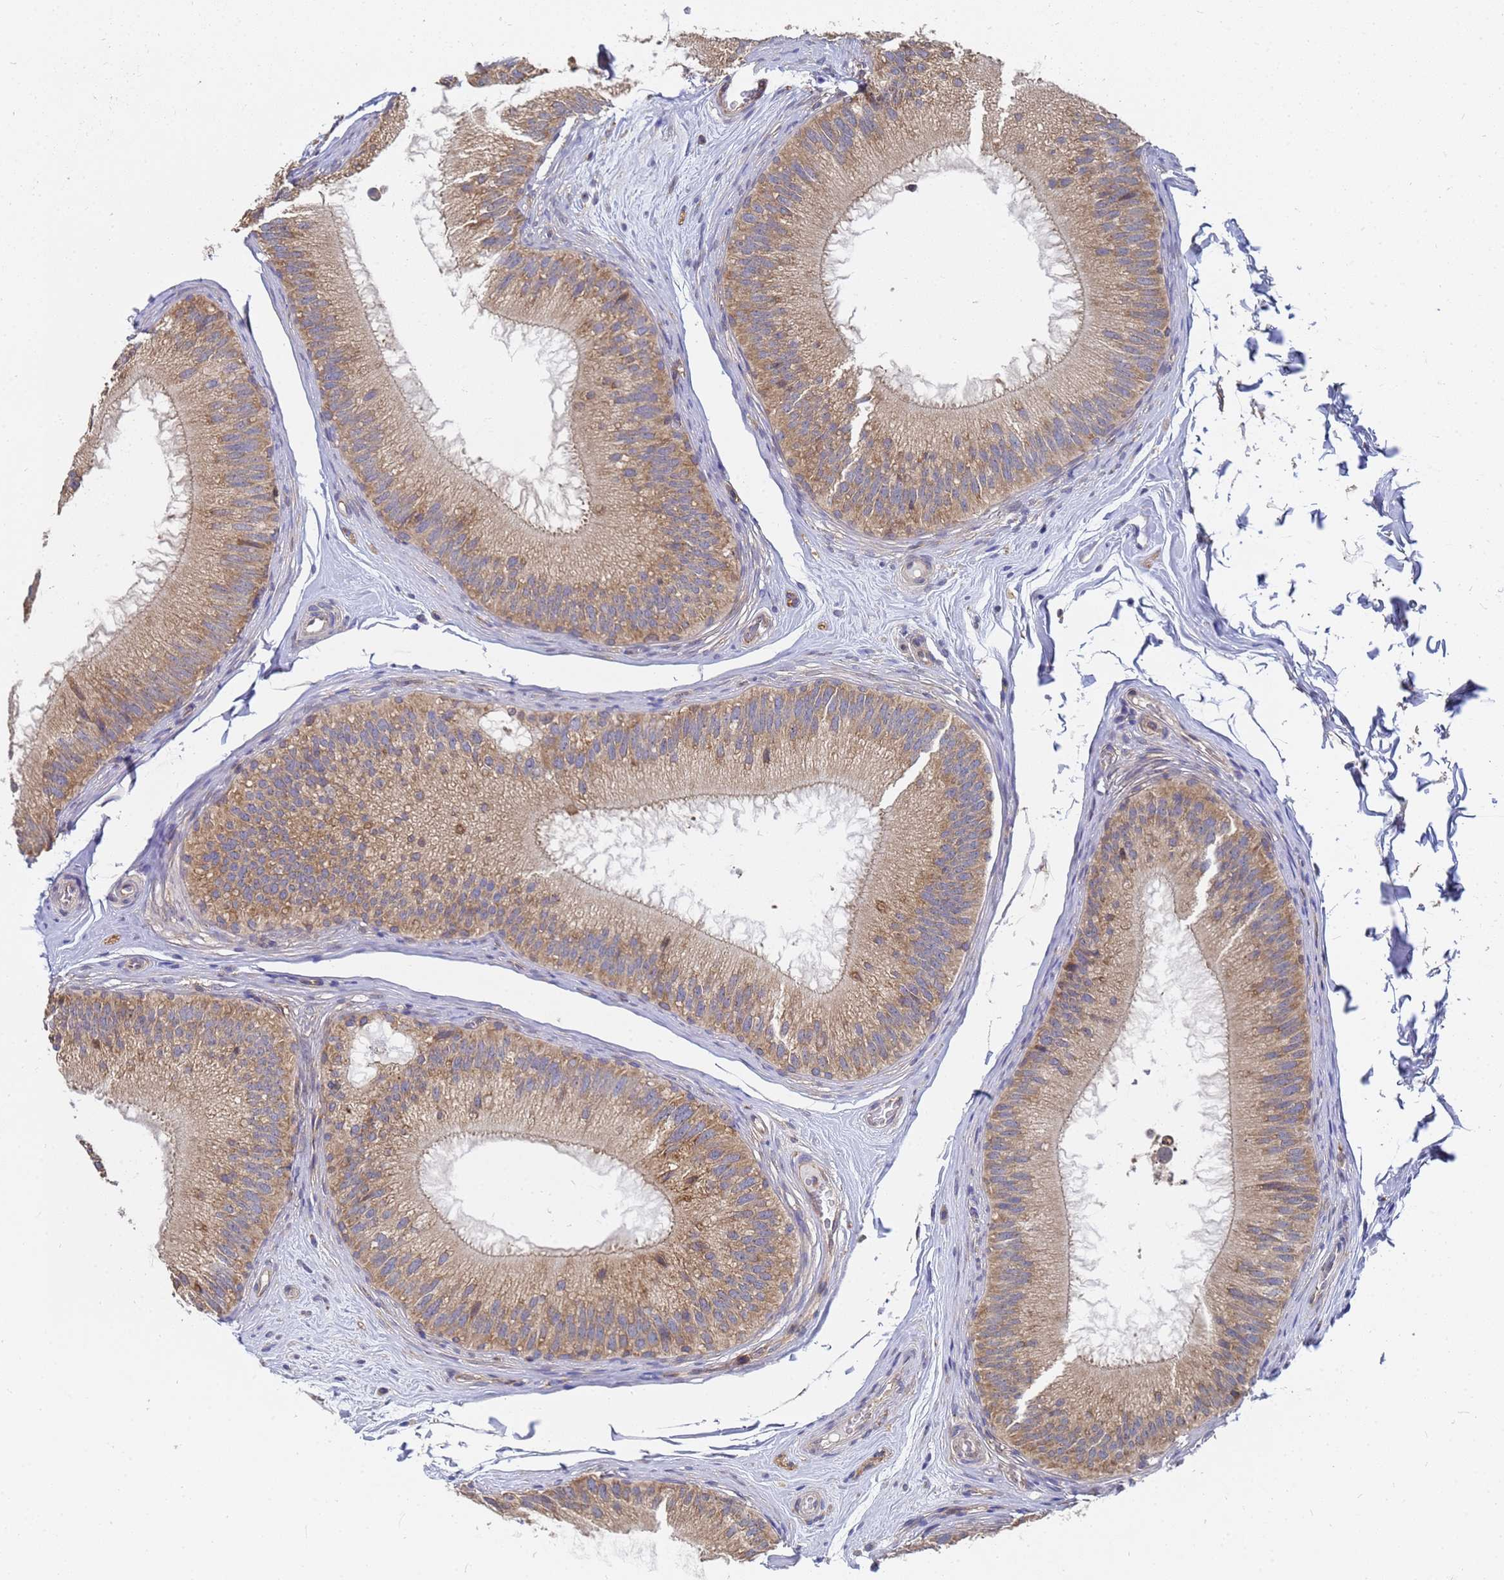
{"staining": {"intensity": "moderate", "quantity": ">75%", "location": "cytoplasmic/membranous"}, "tissue": "epididymis", "cell_type": "Glandular cells", "image_type": "normal", "snomed": [{"axis": "morphology", "description": "Normal tissue, NOS"}, {"axis": "topography", "description": "Epididymis"}], "caption": "Protein staining reveals moderate cytoplasmic/membranous positivity in about >75% of glandular cells in unremarkable epididymis.", "gene": "ALS2CL", "patient": {"sex": "male", "age": 45}}